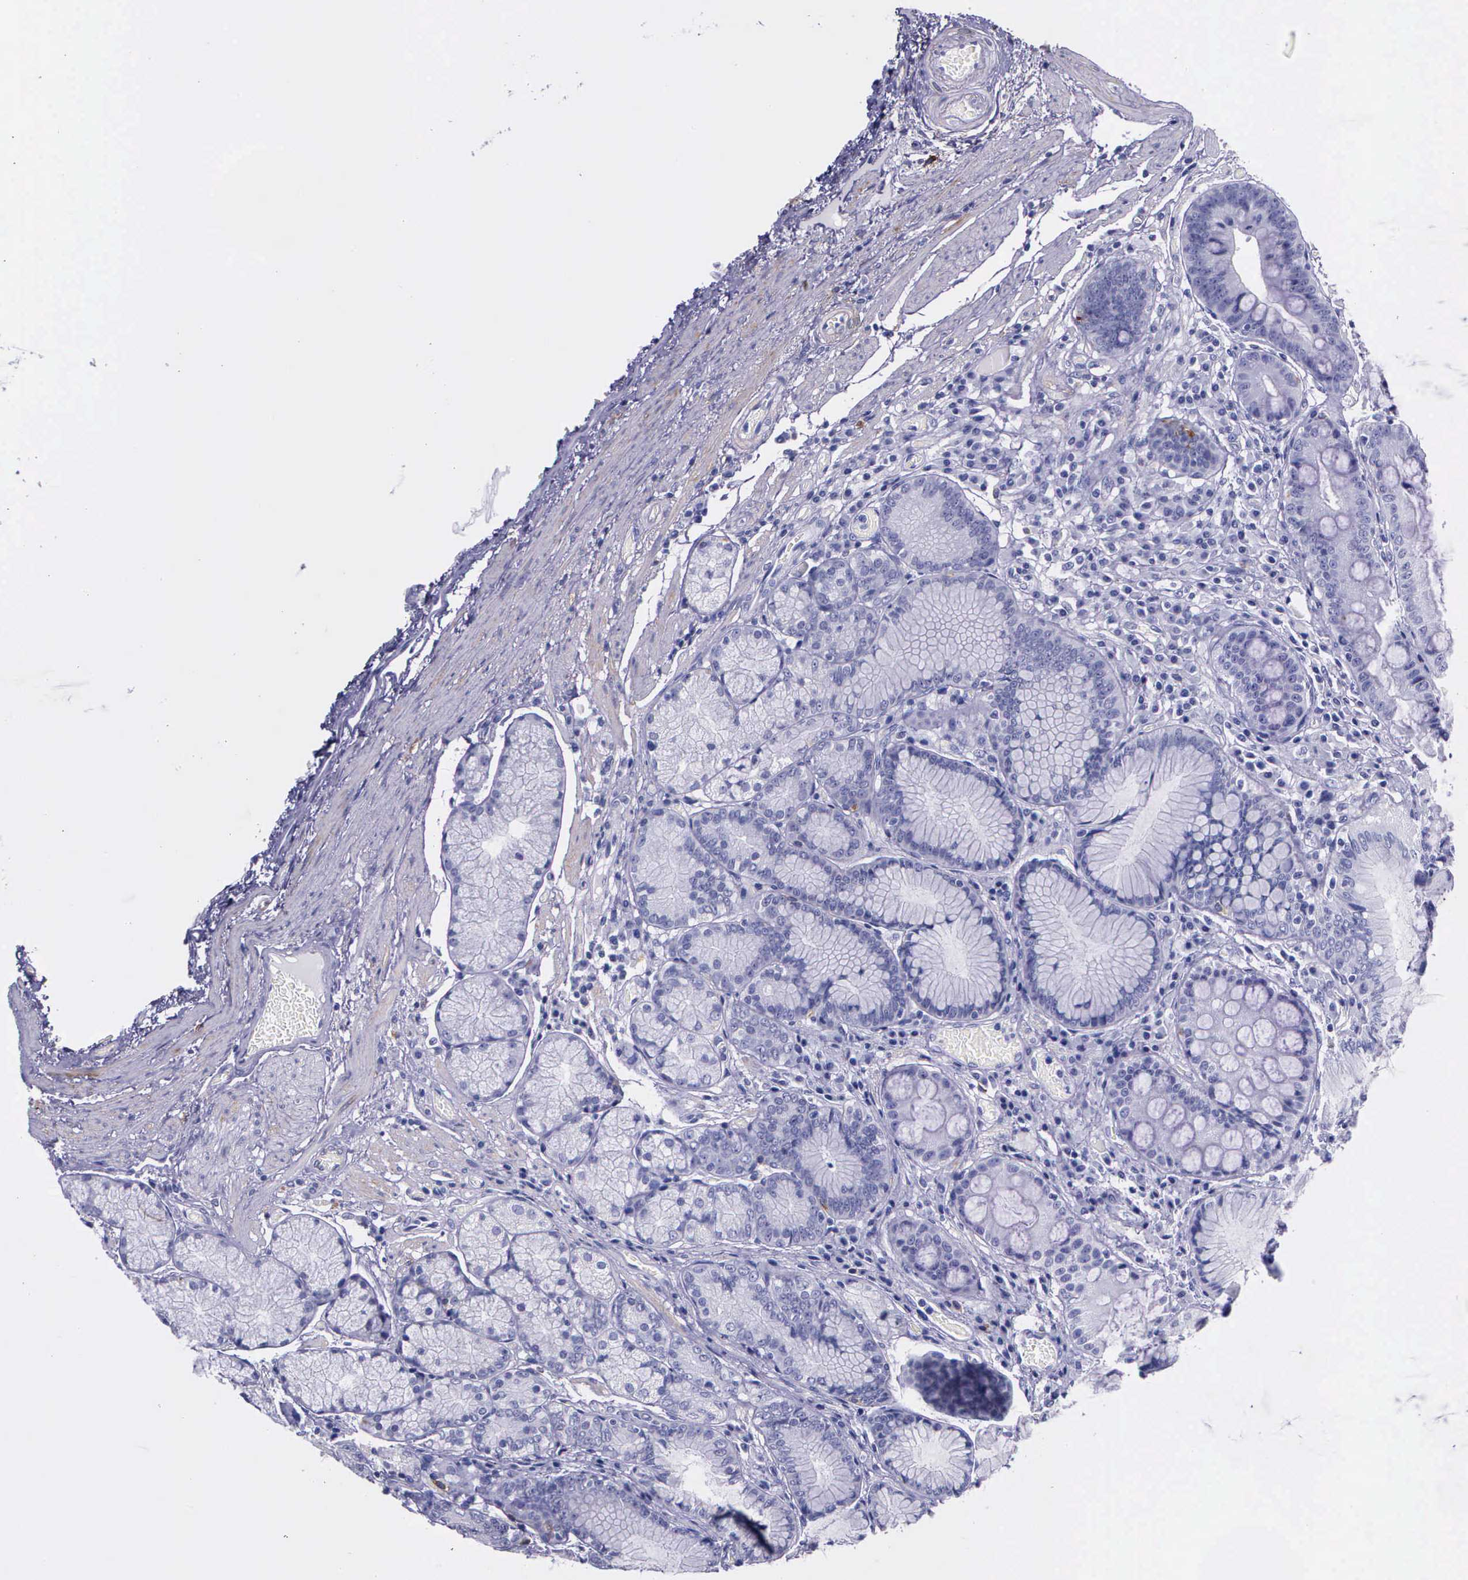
{"staining": {"intensity": "negative", "quantity": "none", "location": "none"}, "tissue": "stomach", "cell_type": "Glandular cells", "image_type": "normal", "snomed": [{"axis": "morphology", "description": "Normal tissue, NOS"}, {"axis": "topography", "description": "Stomach, lower"}], "caption": "Stomach was stained to show a protein in brown. There is no significant positivity in glandular cells. The staining was performed using DAB to visualize the protein expression in brown, while the nuclei were stained in blue with hematoxylin (Magnification: 20x).", "gene": "AHNAK2", "patient": {"sex": "female", "age": 93}}